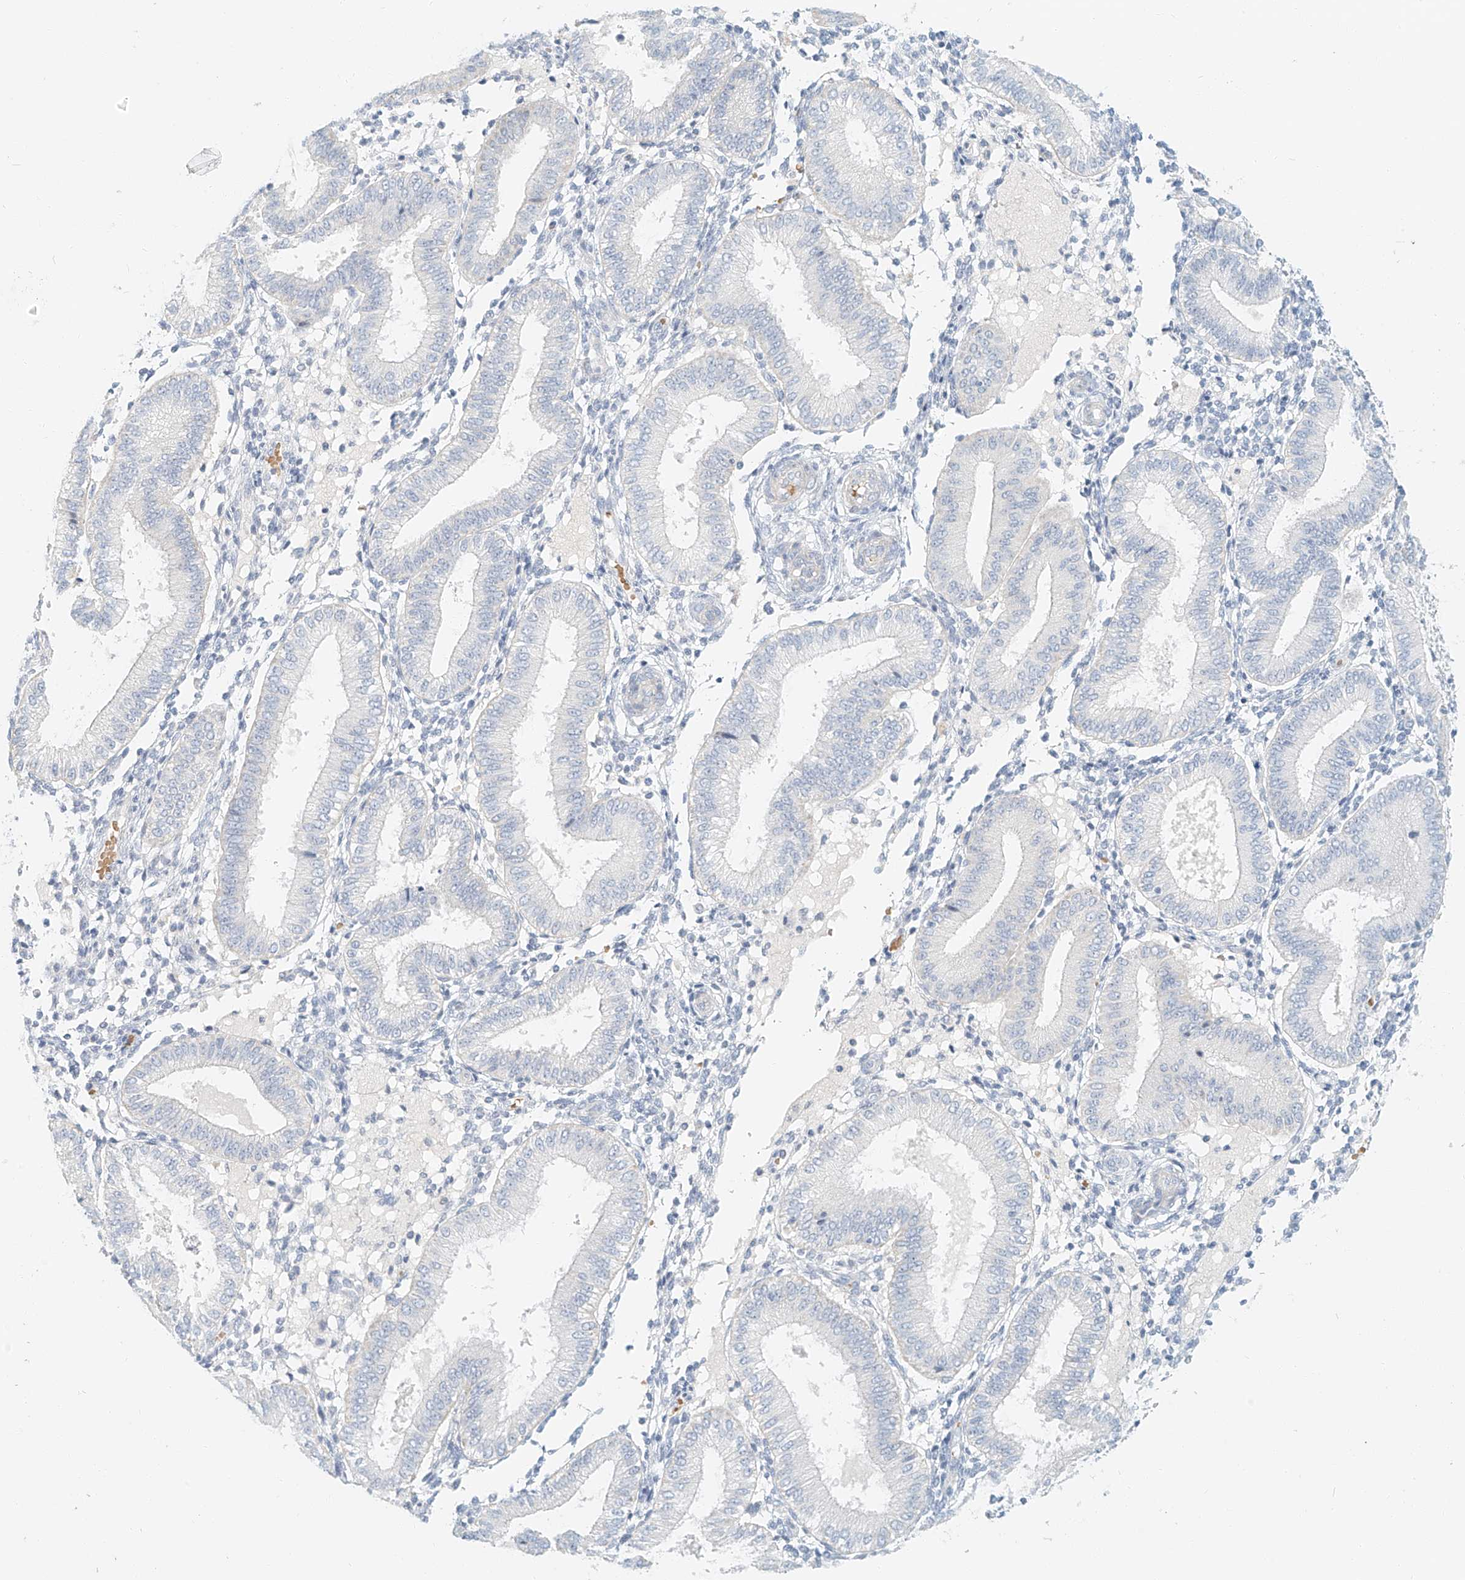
{"staining": {"intensity": "negative", "quantity": "none", "location": "none"}, "tissue": "endometrium", "cell_type": "Cells in endometrial stroma", "image_type": "normal", "snomed": [{"axis": "morphology", "description": "Normal tissue, NOS"}, {"axis": "topography", "description": "Endometrium"}], "caption": "Immunohistochemistry micrograph of benign endometrium: human endometrium stained with DAB demonstrates no significant protein positivity in cells in endometrial stroma. The staining was performed using DAB (3,3'-diaminobenzidine) to visualize the protein expression in brown, while the nuclei were stained in blue with hematoxylin (Magnification: 20x).", "gene": "PGC", "patient": {"sex": "female", "age": 39}}